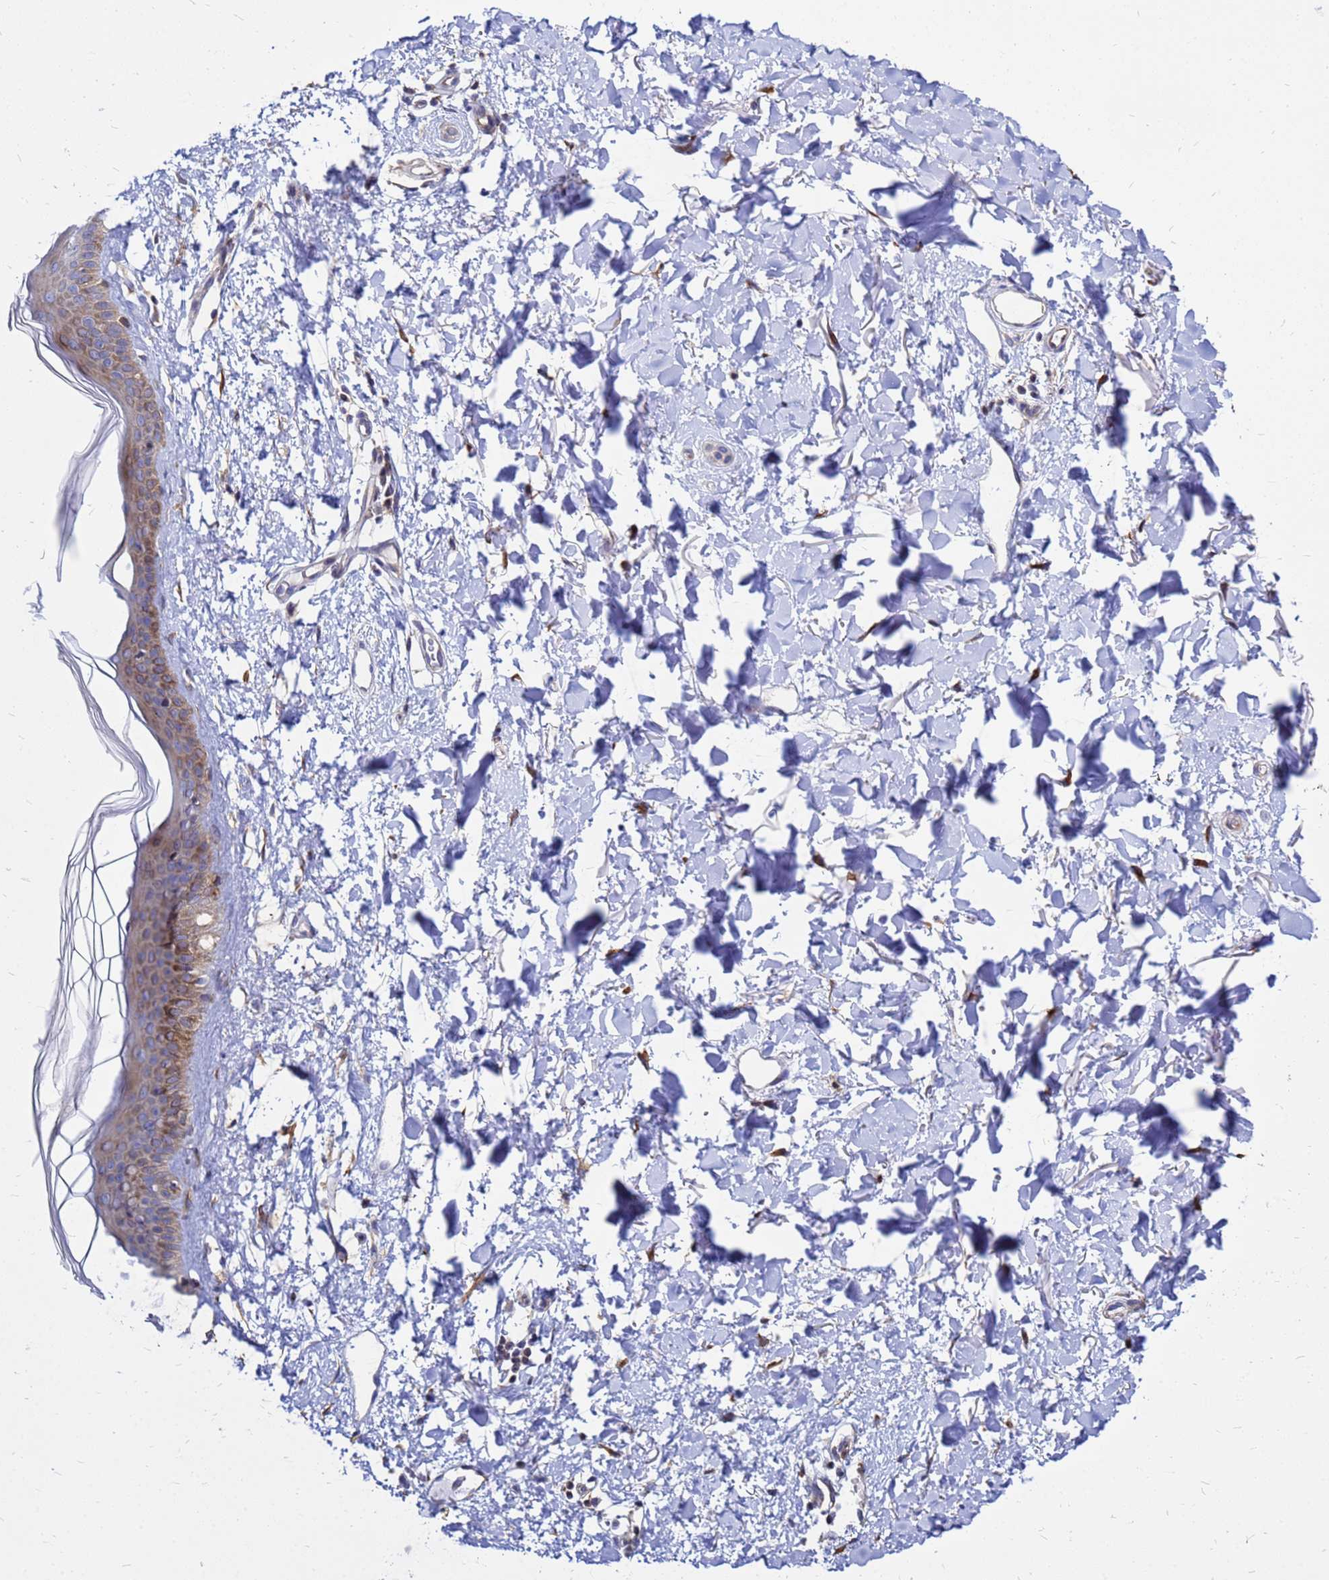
{"staining": {"intensity": "moderate", "quantity": ">75%", "location": "cytoplasmic/membranous"}, "tissue": "skin", "cell_type": "Fibroblasts", "image_type": "normal", "snomed": [{"axis": "morphology", "description": "Normal tissue, NOS"}, {"axis": "topography", "description": "Skin"}], "caption": "Immunohistochemistry (IHC) image of unremarkable skin: skin stained using immunohistochemistry (IHC) displays medium levels of moderate protein expression localized specifically in the cytoplasmic/membranous of fibroblasts, appearing as a cytoplasmic/membranous brown color.", "gene": "MOB2", "patient": {"sex": "female", "age": 58}}